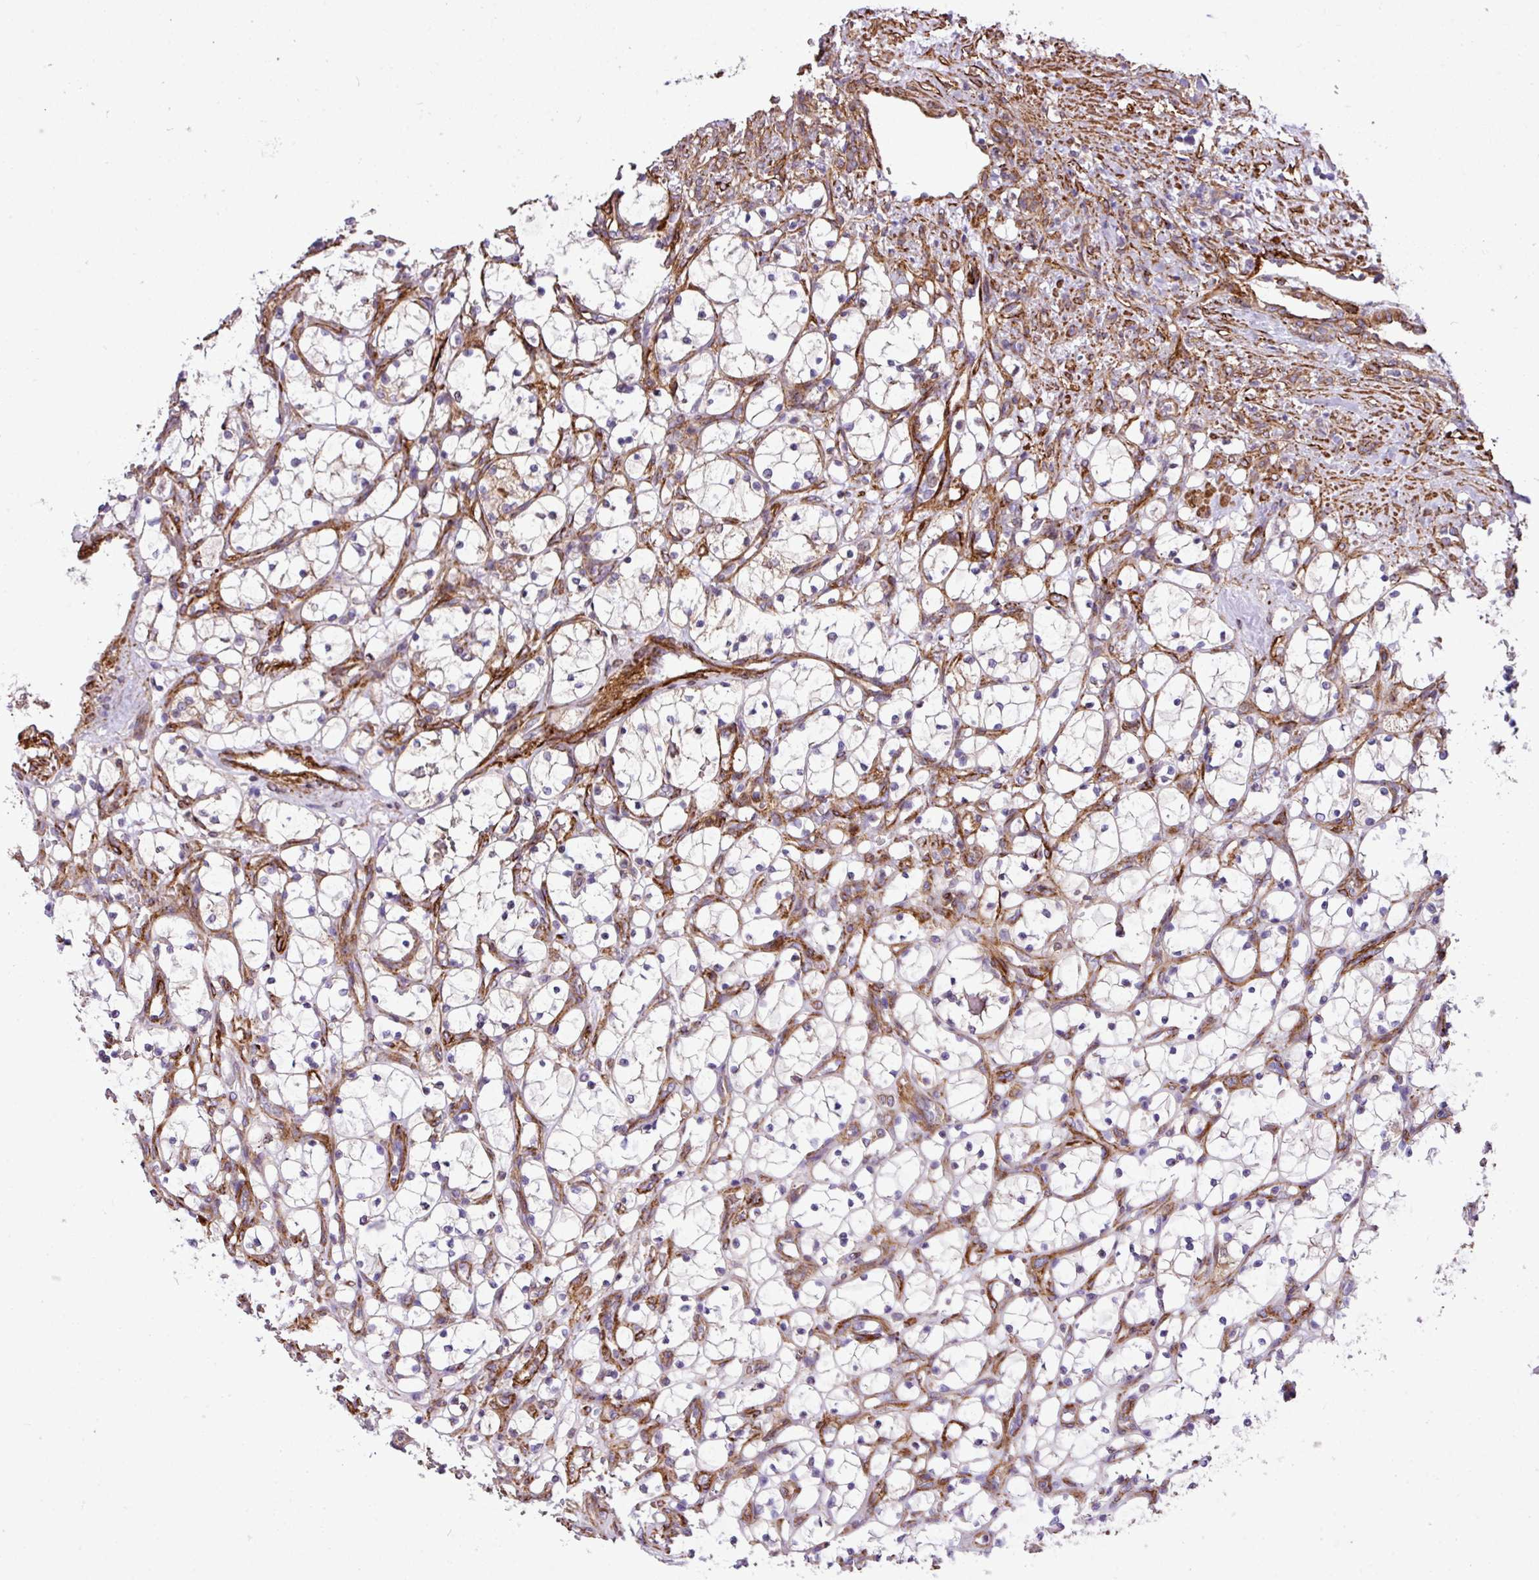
{"staining": {"intensity": "negative", "quantity": "none", "location": "none"}, "tissue": "renal cancer", "cell_type": "Tumor cells", "image_type": "cancer", "snomed": [{"axis": "morphology", "description": "Adenocarcinoma, NOS"}, {"axis": "topography", "description": "Kidney"}], "caption": "Immunohistochemical staining of human adenocarcinoma (renal) shows no significant expression in tumor cells.", "gene": "FAM47E", "patient": {"sex": "female", "age": 69}}